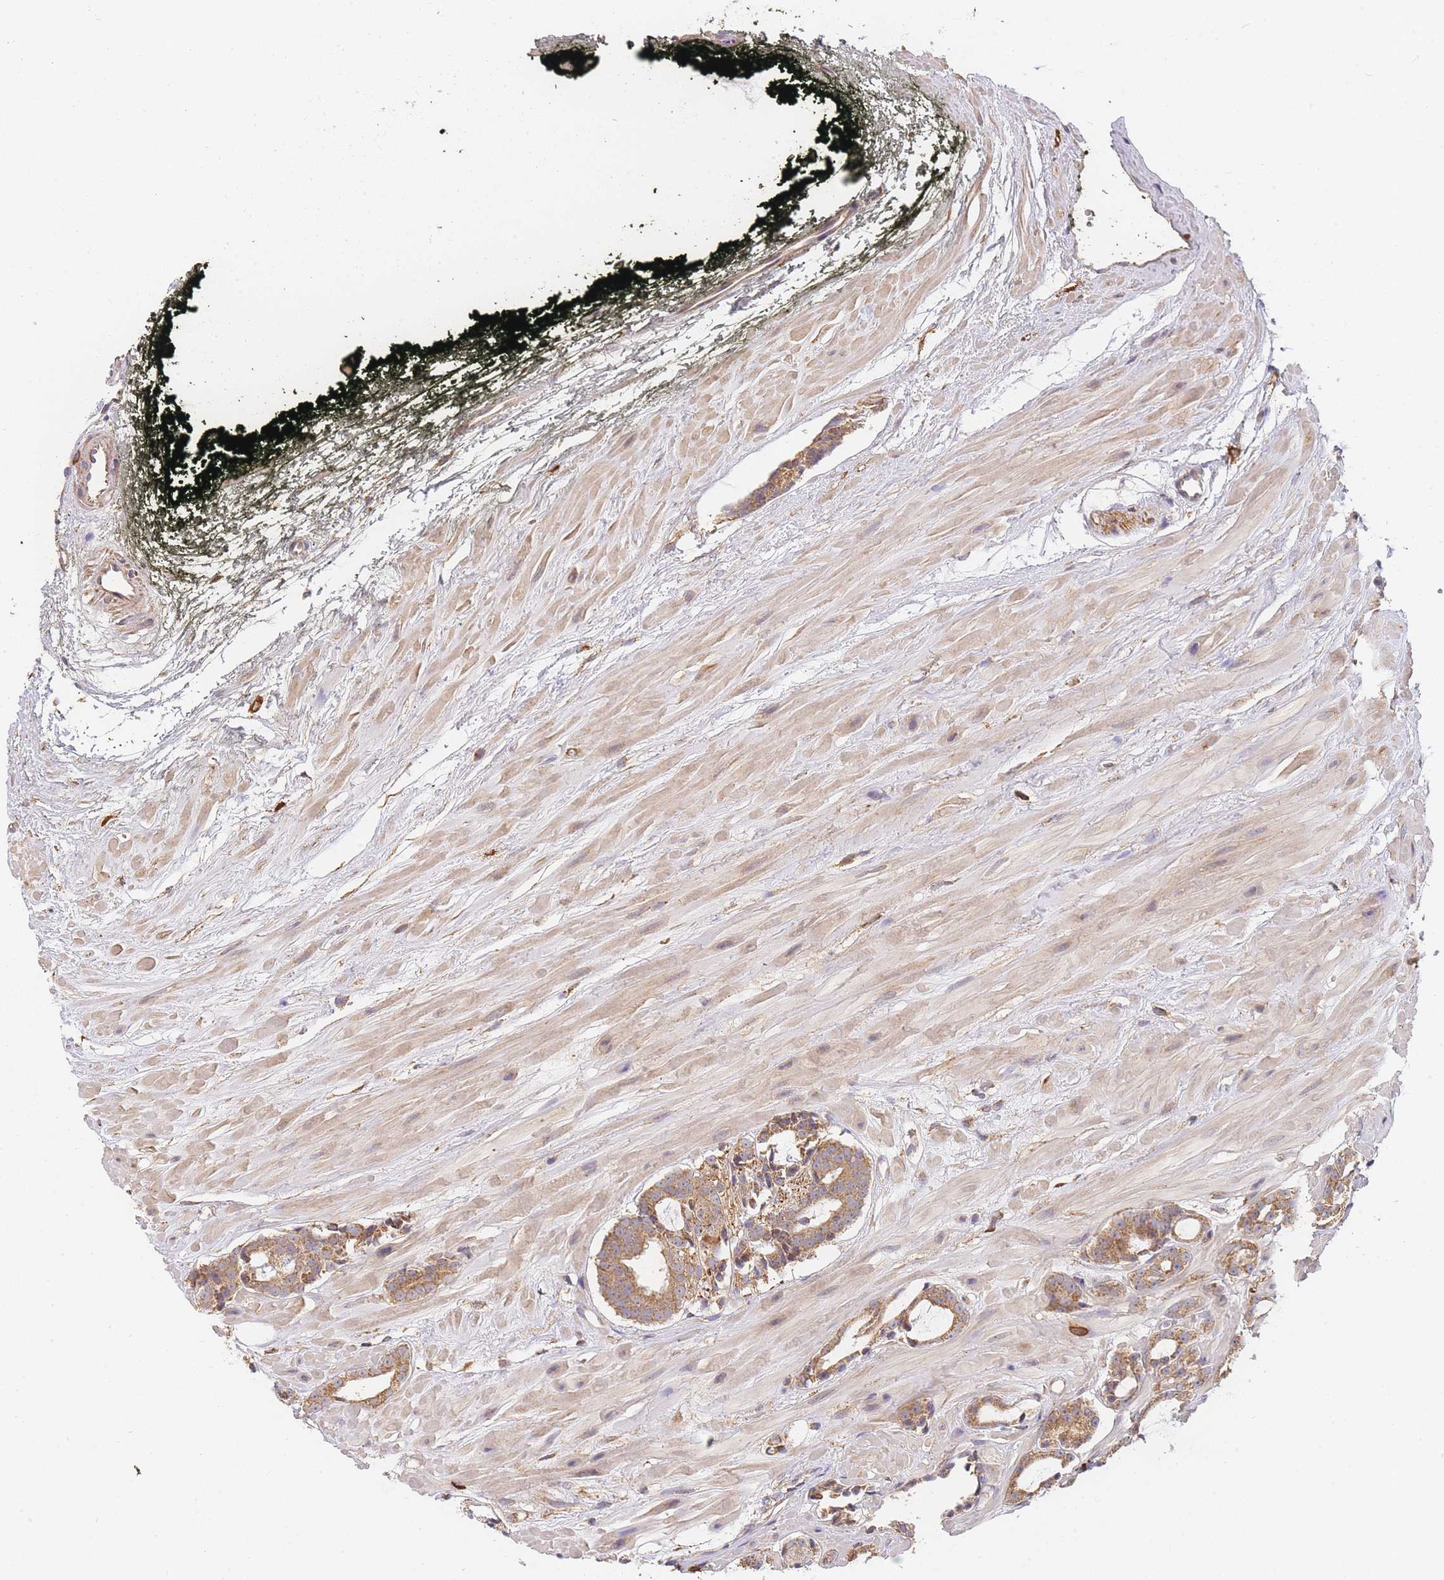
{"staining": {"intensity": "moderate", "quantity": ">75%", "location": "cytoplasmic/membranous"}, "tissue": "prostate cancer", "cell_type": "Tumor cells", "image_type": "cancer", "snomed": [{"axis": "morphology", "description": "Adenocarcinoma, High grade"}, {"axis": "topography", "description": "Prostate"}], "caption": "Protein staining shows moderate cytoplasmic/membranous positivity in about >75% of tumor cells in prostate cancer.", "gene": "ADCY9", "patient": {"sex": "male", "age": 71}}